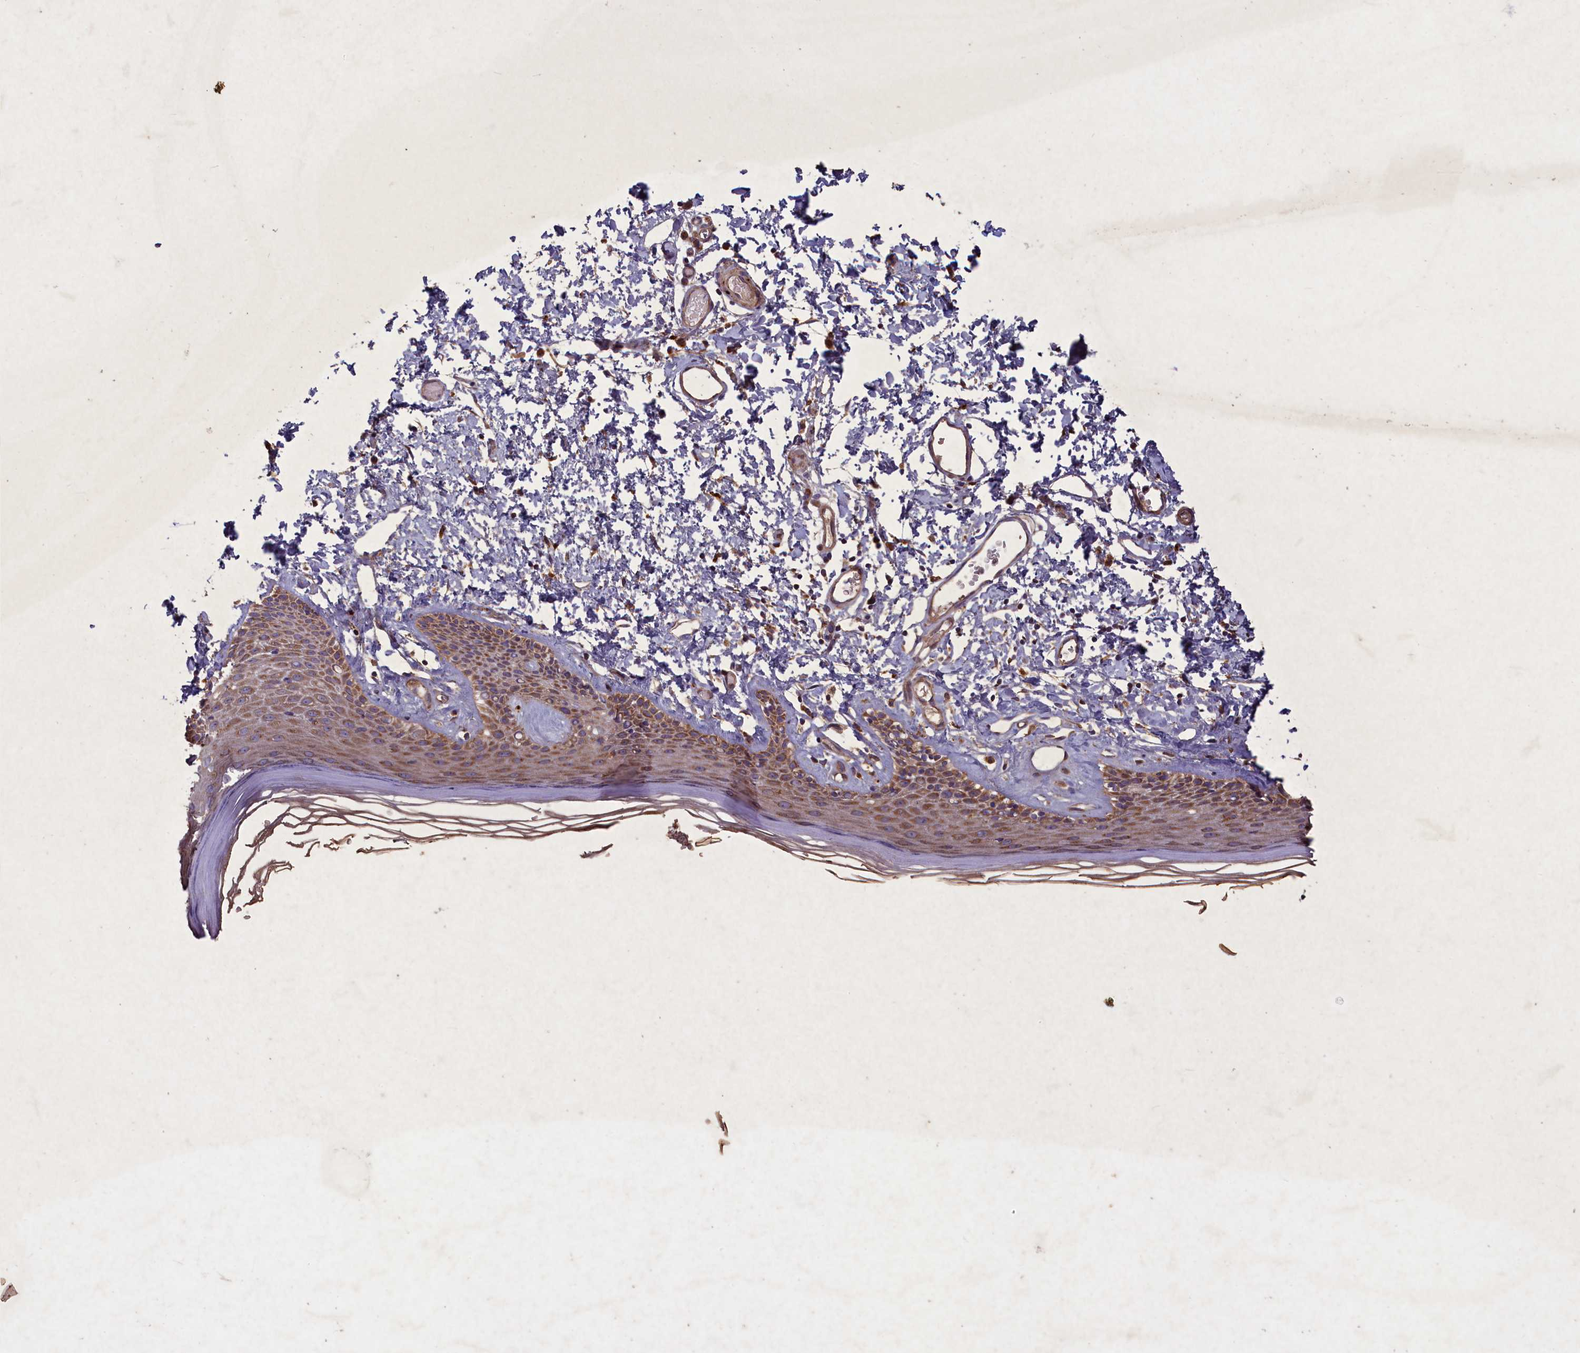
{"staining": {"intensity": "moderate", "quantity": ">75%", "location": "cytoplasmic/membranous"}, "tissue": "skin", "cell_type": "Epidermal cells", "image_type": "normal", "snomed": [{"axis": "morphology", "description": "Normal tissue, NOS"}, {"axis": "topography", "description": "Adipose tissue"}, {"axis": "topography", "description": "Vascular tissue"}, {"axis": "topography", "description": "Vulva"}, {"axis": "topography", "description": "Peripheral nerve tissue"}], "caption": "Immunohistochemical staining of benign human skin exhibits moderate cytoplasmic/membranous protein positivity in approximately >75% of epidermal cells.", "gene": "CIAO2B", "patient": {"sex": "female", "age": 86}}